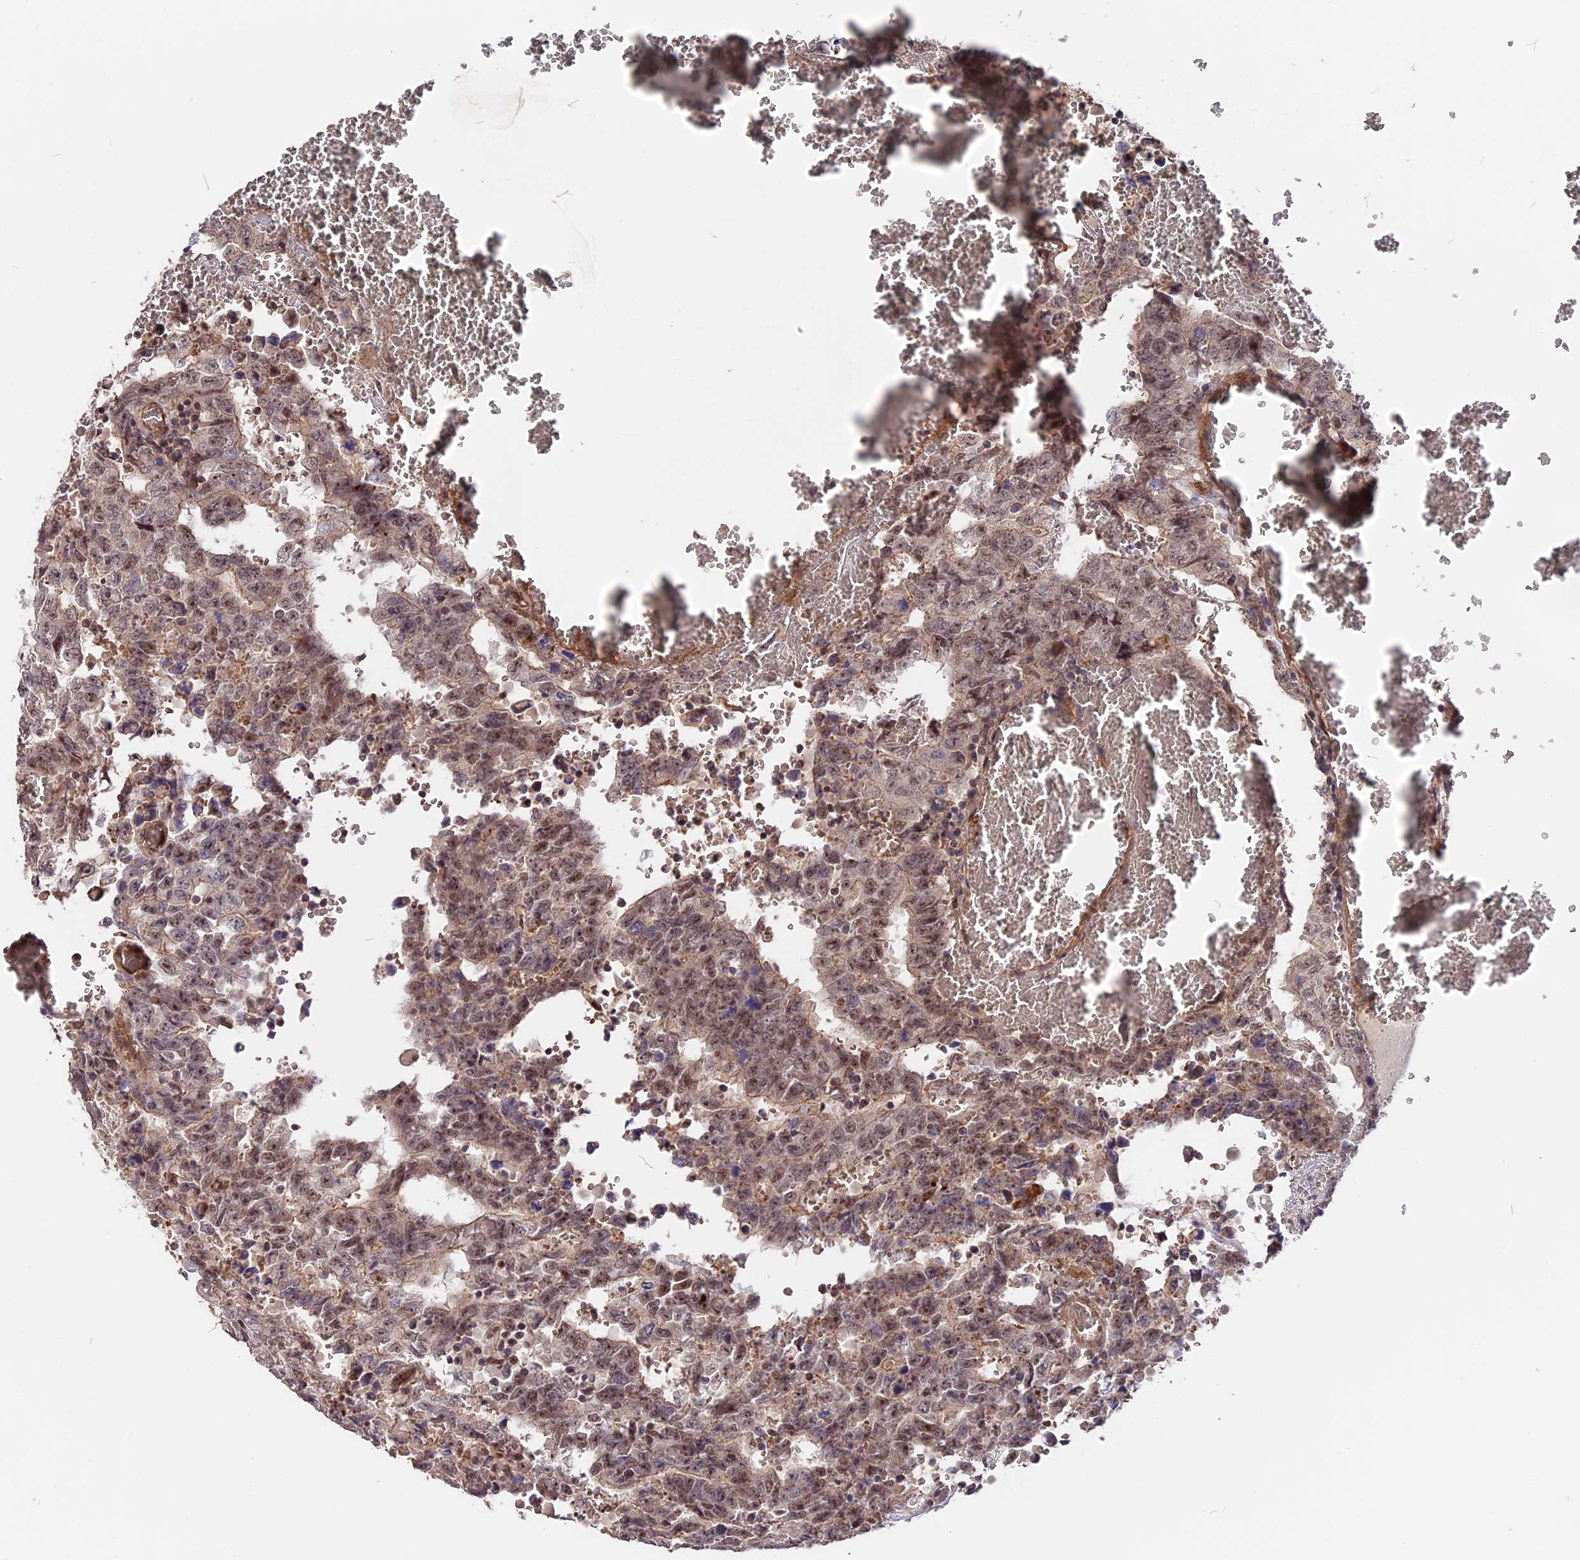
{"staining": {"intensity": "weak", "quantity": "25%-75%", "location": "nuclear"}, "tissue": "testis cancer", "cell_type": "Tumor cells", "image_type": "cancer", "snomed": [{"axis": "morphology", "description": "Carcinoma, Embryonal, NOS"}, {"axis": "topography", "description": "Testis"}], "caption": "Testis cancer stained with immunohistochemistry demonstrates weak nuclear staining in about 25%-75% of tumor cells. Nuclei are stained in blue.", "gene": "ZC3H10", "patient": {"sex": "male", "age": 26}}